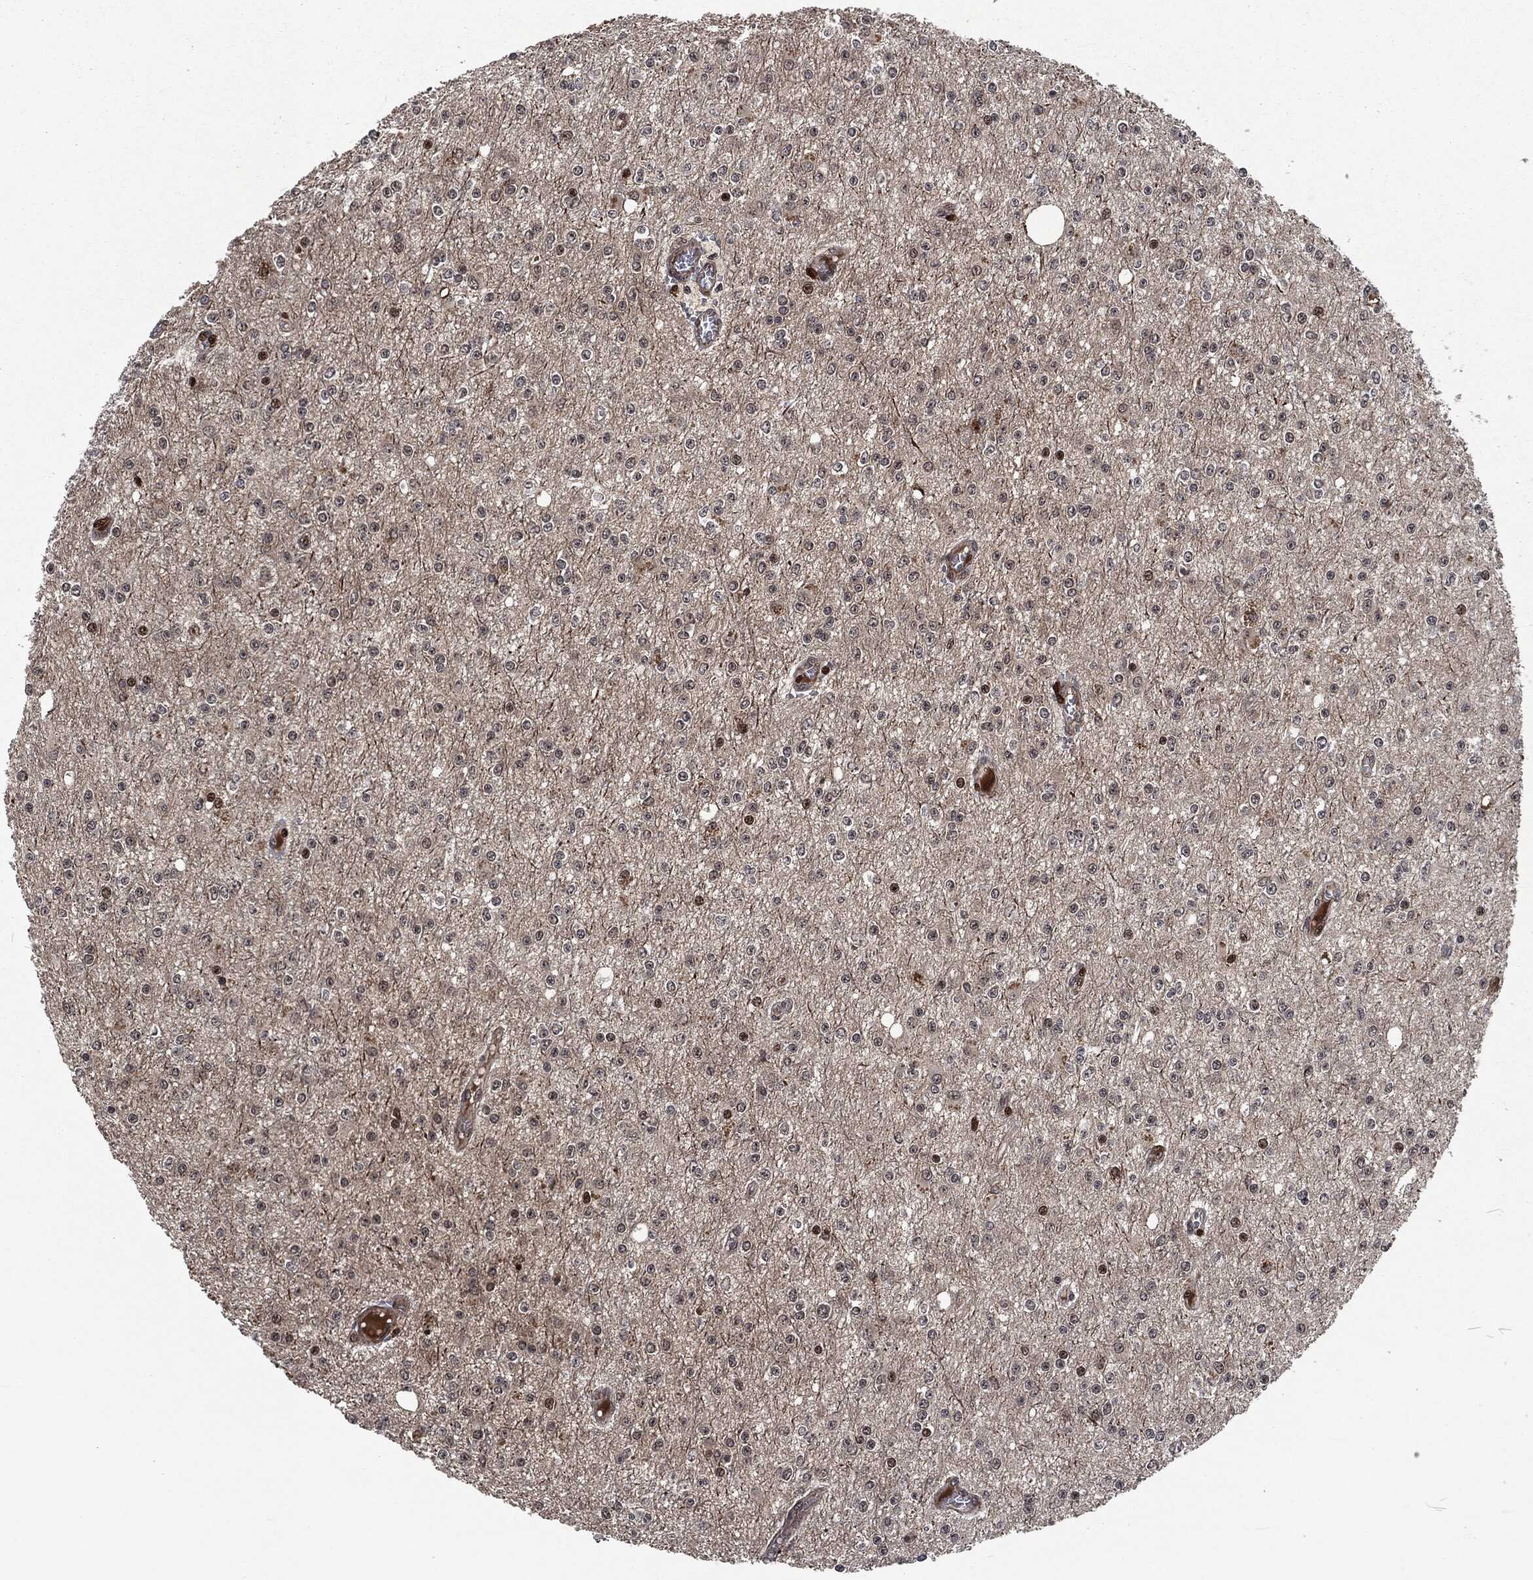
{"staining": {"intensity": "negative", "quantity": "none", "location": "none"}, "tissue": "glioma", "cell_type": "Tumor cells", "image_type": "cancer", "snomed": [{"axis": "morphology", "description": "Glioma, malignant, Low grade"}, {"axis": "topography", "description": "Brain"}], "caption": "There is no significant expression in tumor cells of low-grade glioma (malignant).", "gene": "EGFR", "patient": {"sex": "female", "age": 45}}